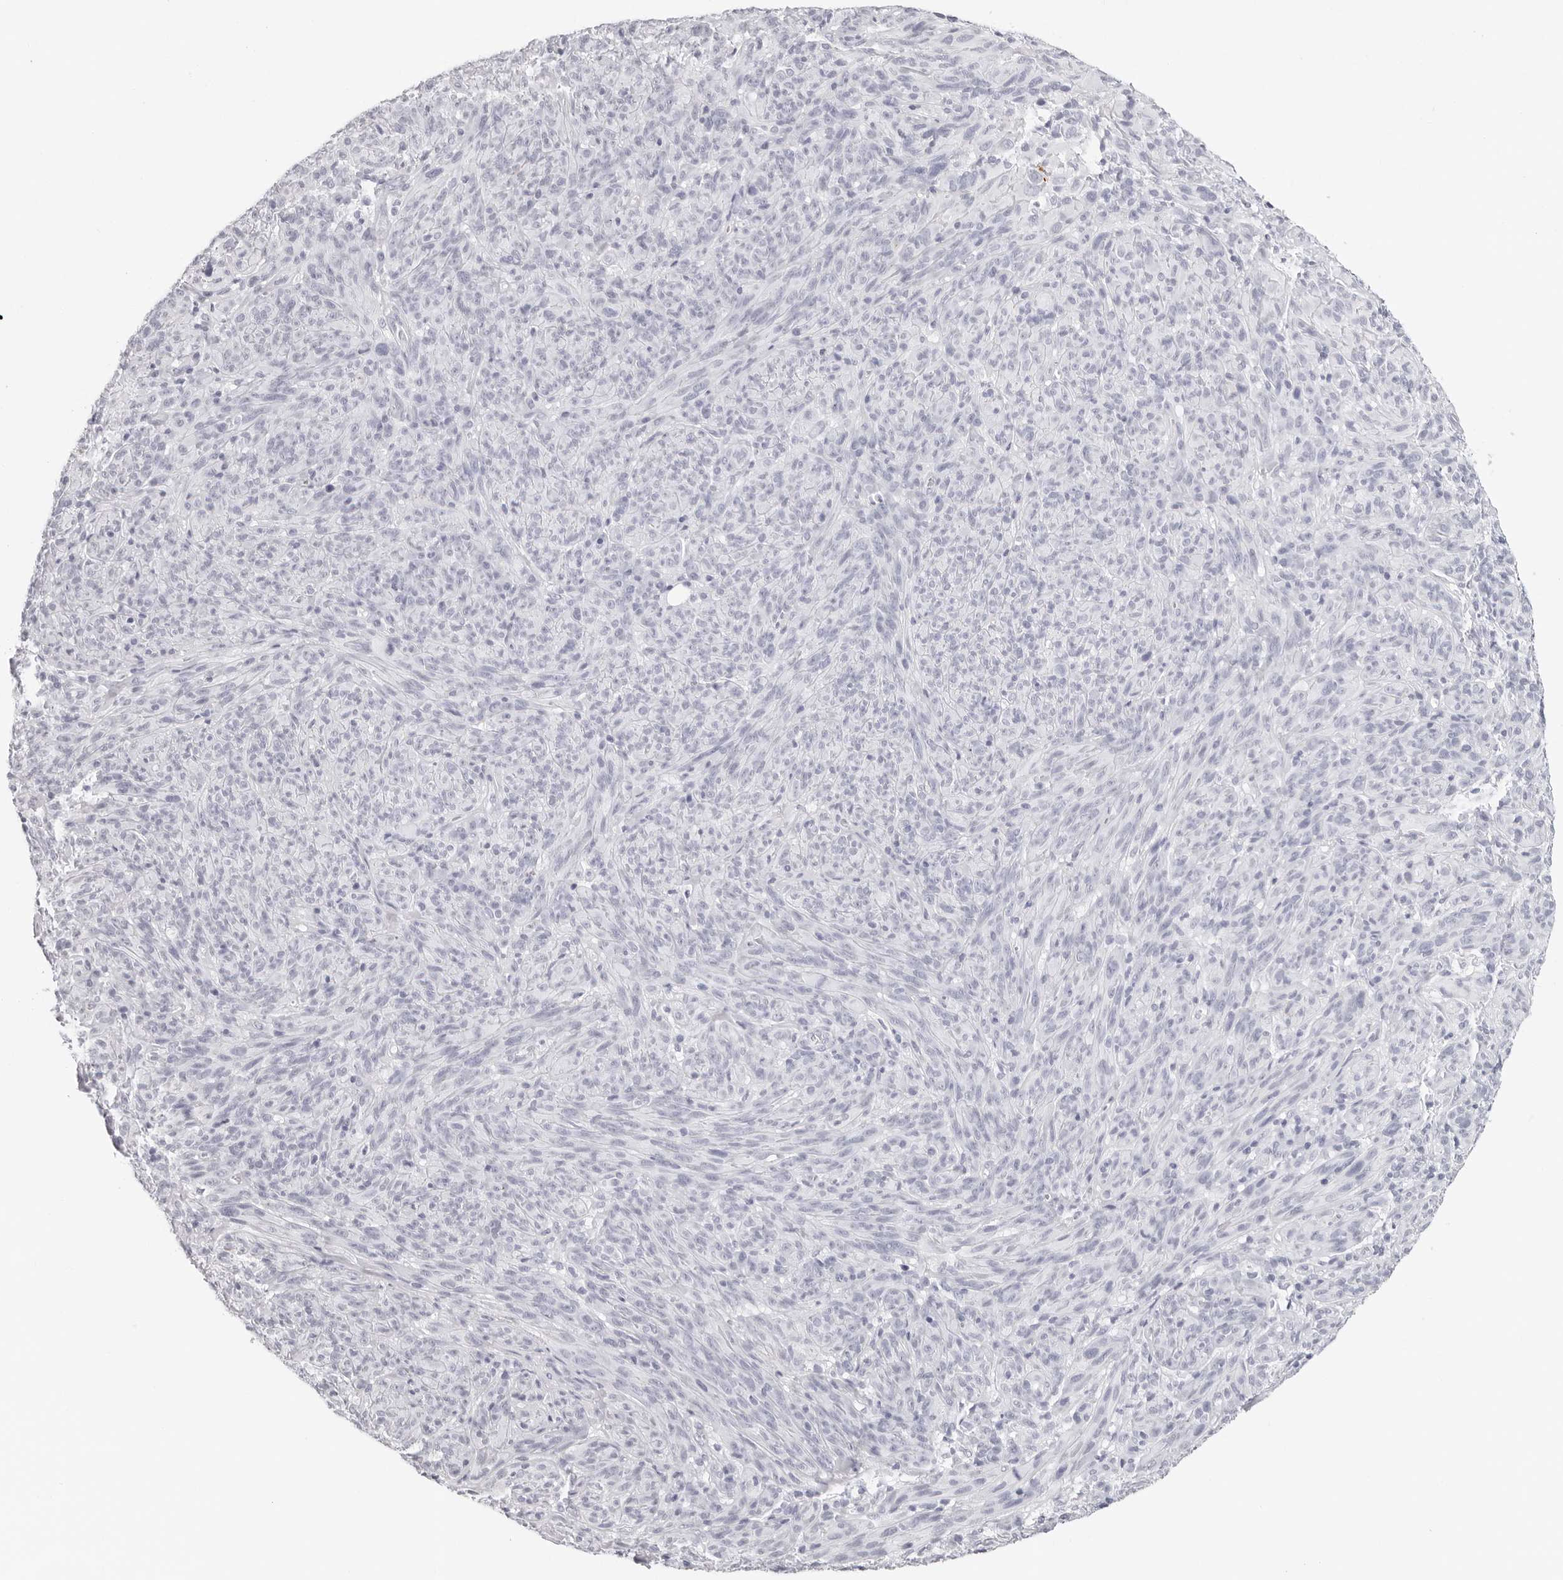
{"staining": {"intensity": "negative", "quantity": "none", "location": "none"}, "tissue": "melanoma", "cell_type": "Tumor cells", "image_type": "cancer", "snomed": [{"axis": "morphology", "description": "Malignant melanoma, NOS"}, {"axis": "topography", "description": "Skin of head"}], "caption": "The micrograph demonstrates no significant staining in tumor cells of melanoma.", "gene": "AGMAT", "patient": {"sex": "male", "age": 96}}